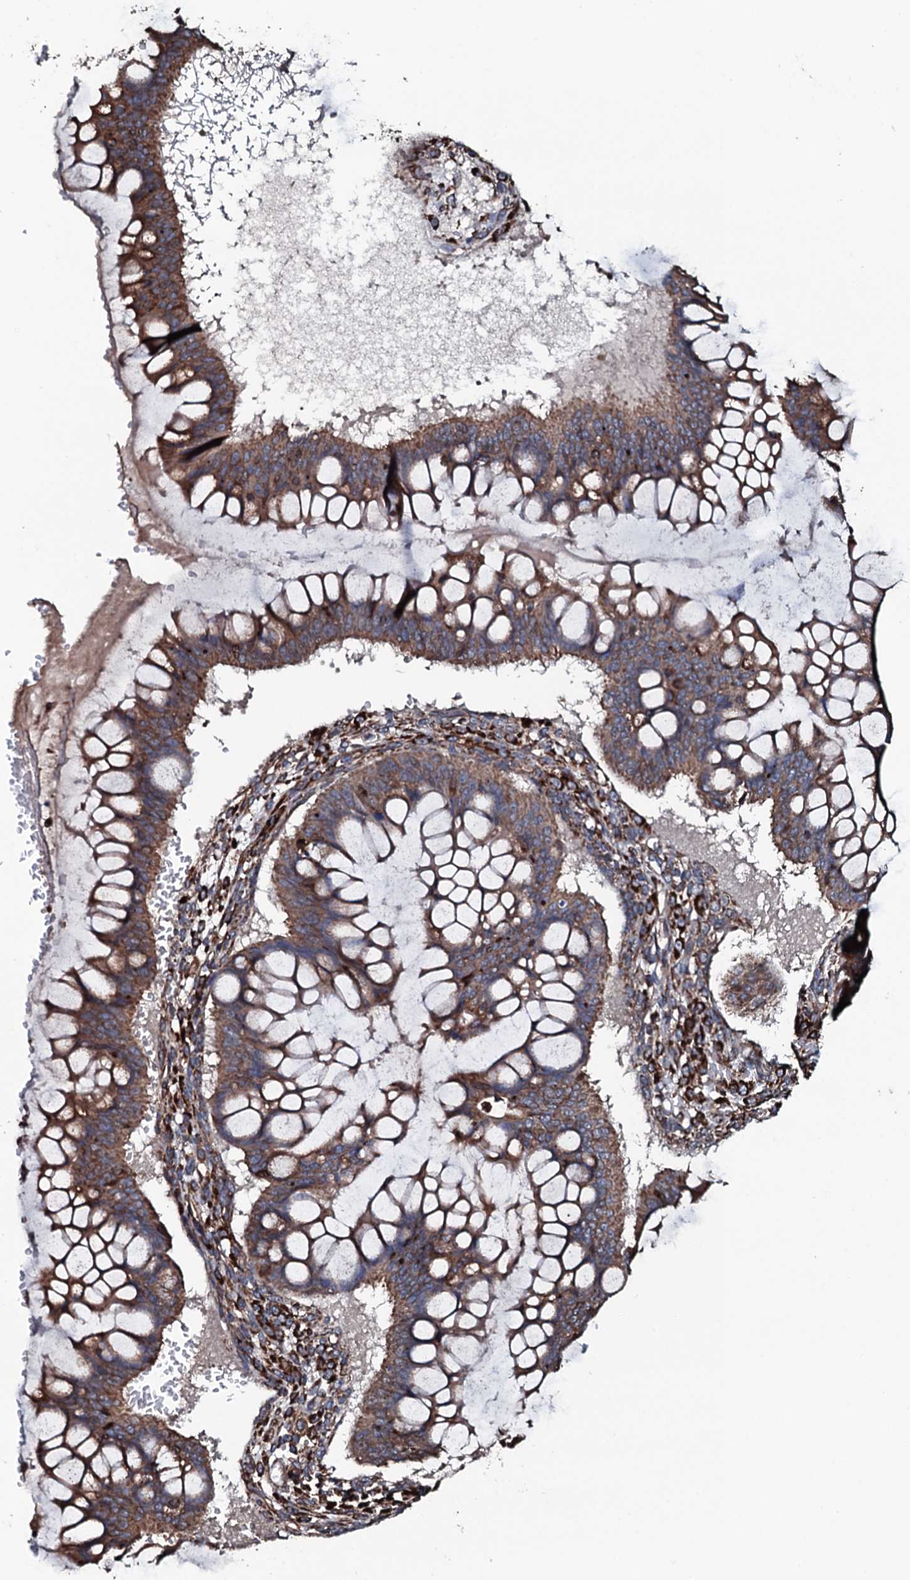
{"staining": {"intensity": "moderate", "quantity": ">75%", "location": "cytoplasmic/membranous"}, "tissue": "ovarian cancer", "cell_type": "Tumor cells", "image_type": "cancer", "snomed": [{"axis": "morphology", "description": "Cystadenocarcinoma, mucinous, NOS"}, {"axis": "topography", "description": "Ovary"}], "caption": "IHC staining of ovarian cancer (mucinous cystadenocarcinoma), which reveals medium levels of moderate cytoplasmic/membranous staining in approximately >75% of tumor cells indicating moderate cytoplasmic/membranous protein staining. The staining was performed using DAB (brown) for protein detection and nuclei were counterstained in hematoxylin (blue).", "gene": "RAB12", "patient": {"sex": "female", "age": 73}}